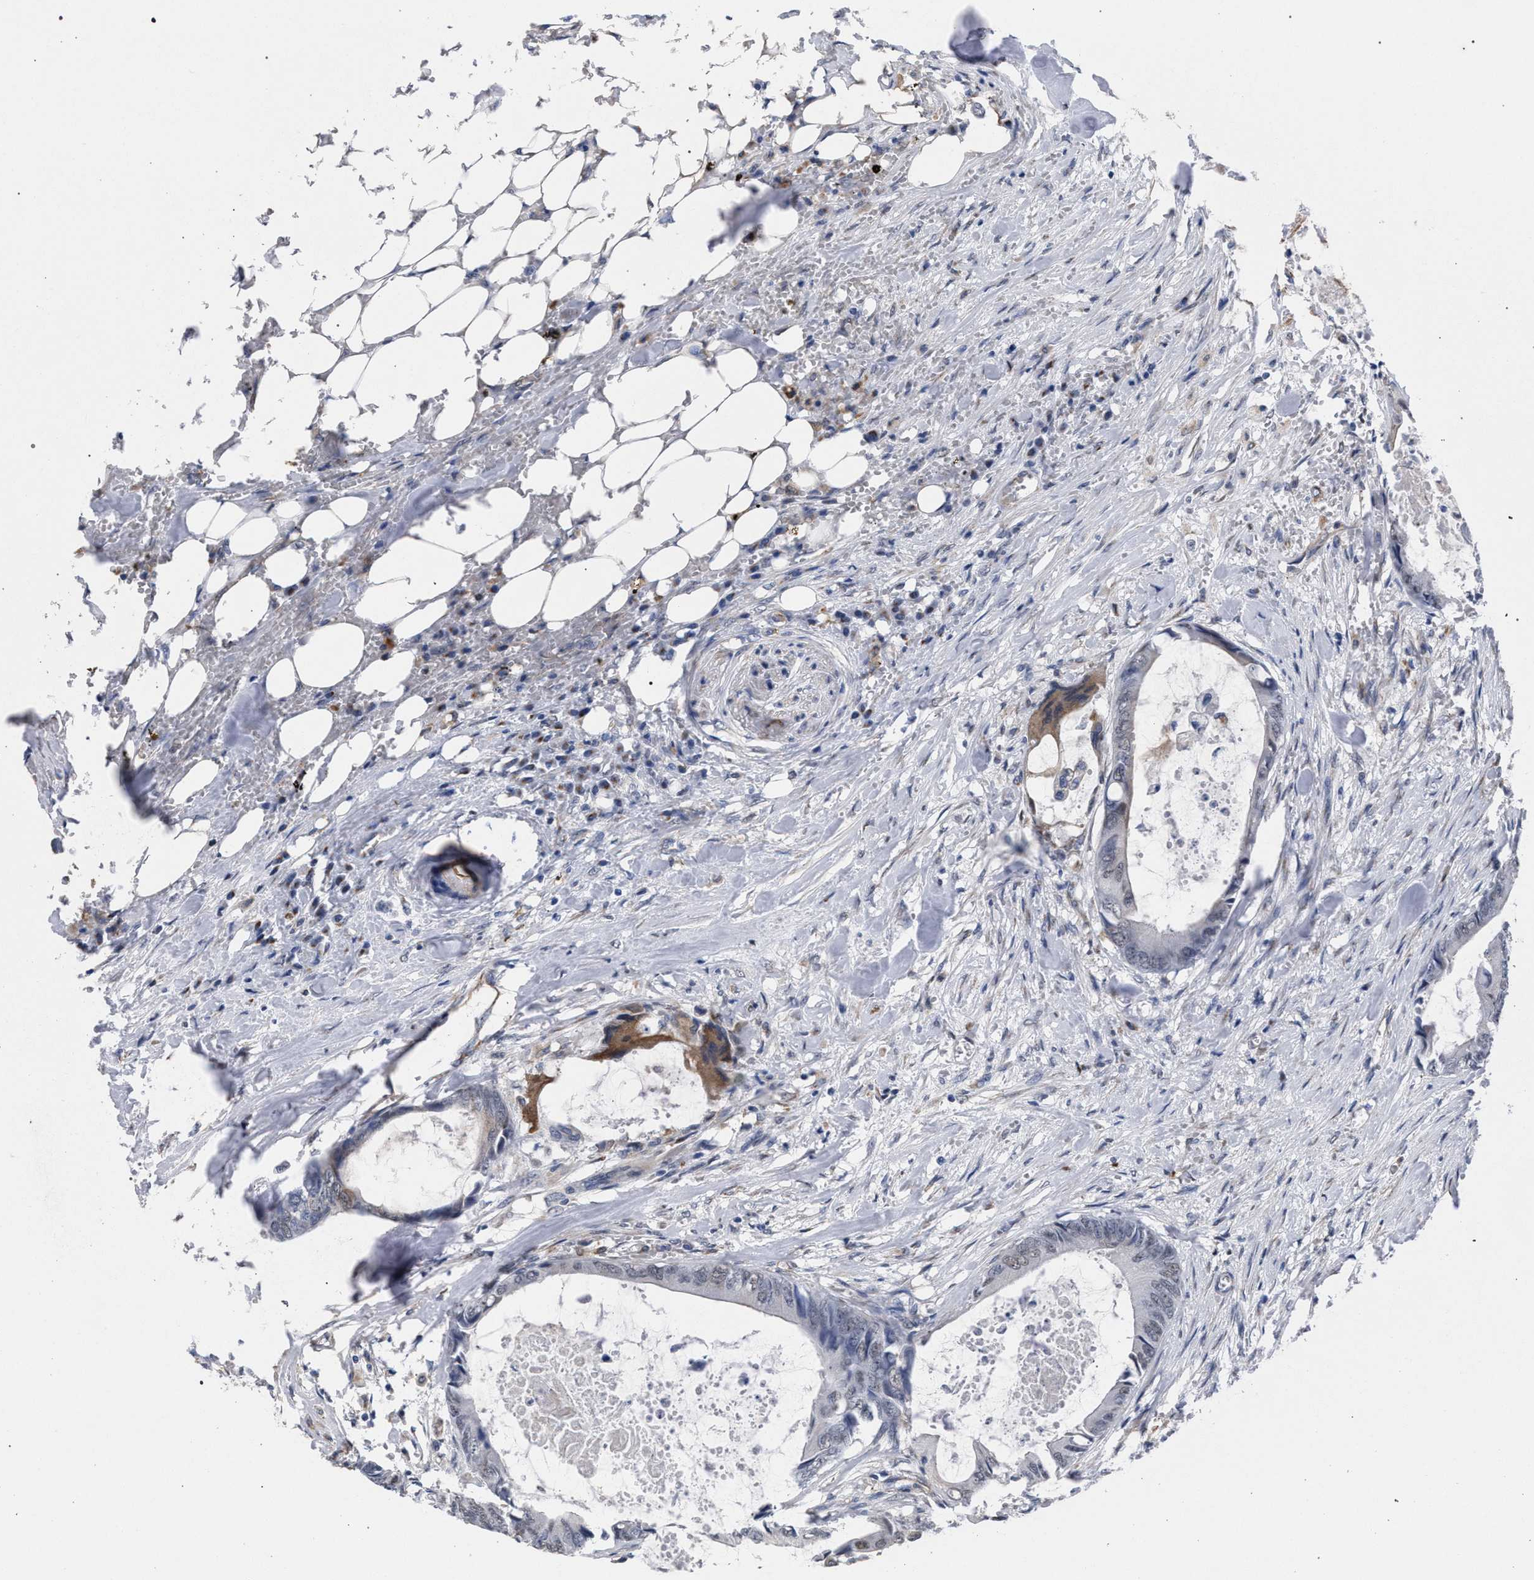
{"staining": {"intensity": "moderate", "quantity": "<25%", "location": "cytoplasmic/membranous"}, "tissue": "colorectal cancer", "cell_type": "Tumor cells", "image_type": "cancer", "snomed": [{"axis": "morphology", "description": "Normal tissue, NOS"}, {"axis": "morphology", "description": "Adenocarcinoma, NOS"}, {"axis": "topography", "description": "Rectum"}, {"axis": "topography", "description": "Peripheral nerve tissue"}], "caption": "Moderate cytoplasmic/membranous staining is identified in approximately <25% of tumor cells in colorectal cancer.", "gene": "GOLGA2", "patient": {"sex": "female", "age": 77}}